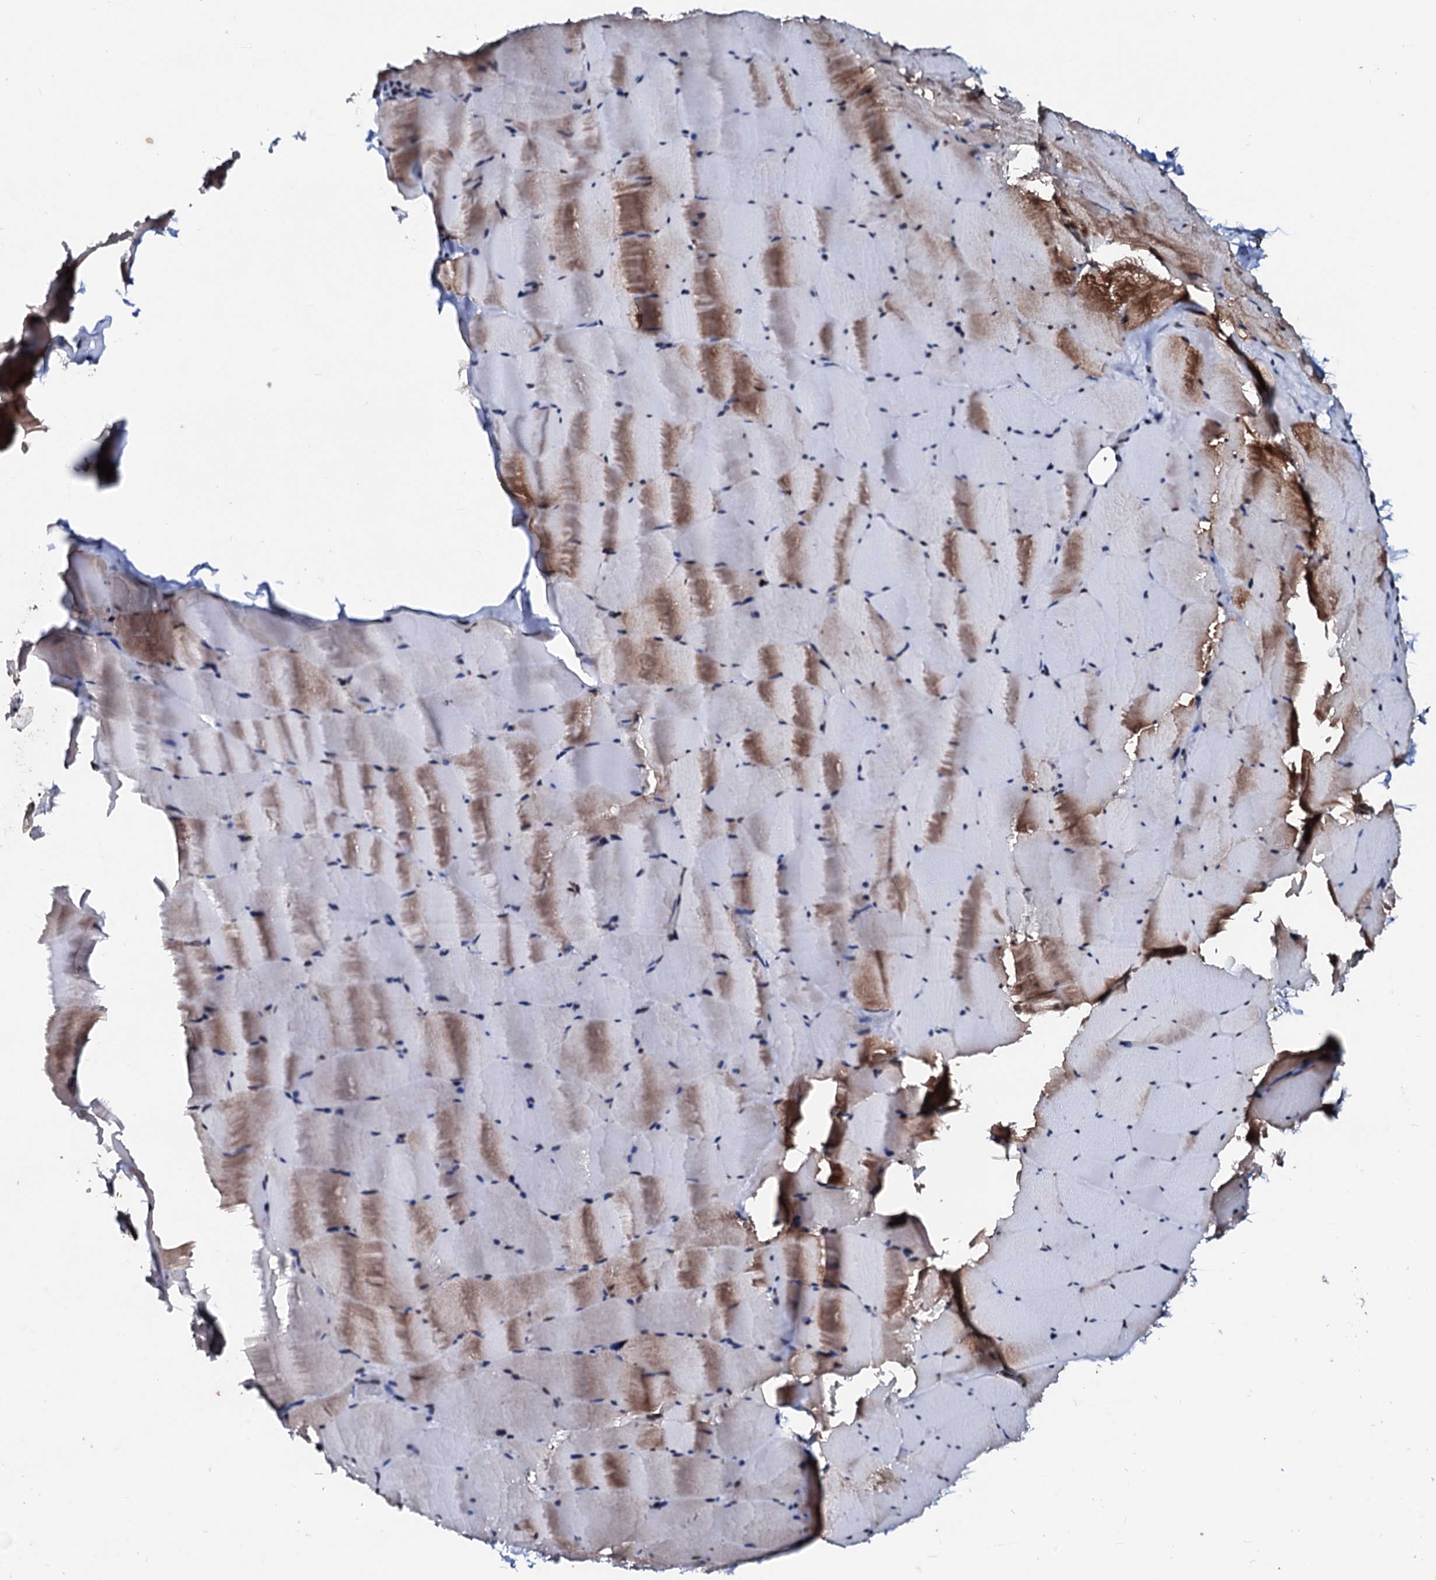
{"staining": {"intensity": "moderate", "quantity": "25%-75%", "location": "cytoplasmic/membranous"}, "tissue": "skeletal muscle", "cell_type": "Myocytes", "image_type": "normal", "snomed": [{"axis": "morphology", "description": "Normal tissue, NOS"}, {"axis": "topography", "description": "Skeletal muscle"}], "caption": "Normal skeletal muscle demonstrates moderate cytoplasmic/membranous positivity in about 25%-75% of myocytes, visualized by immunohistochemistry.", "gene": "LSM11", "patient": {"sex": "male", "age": 62}}